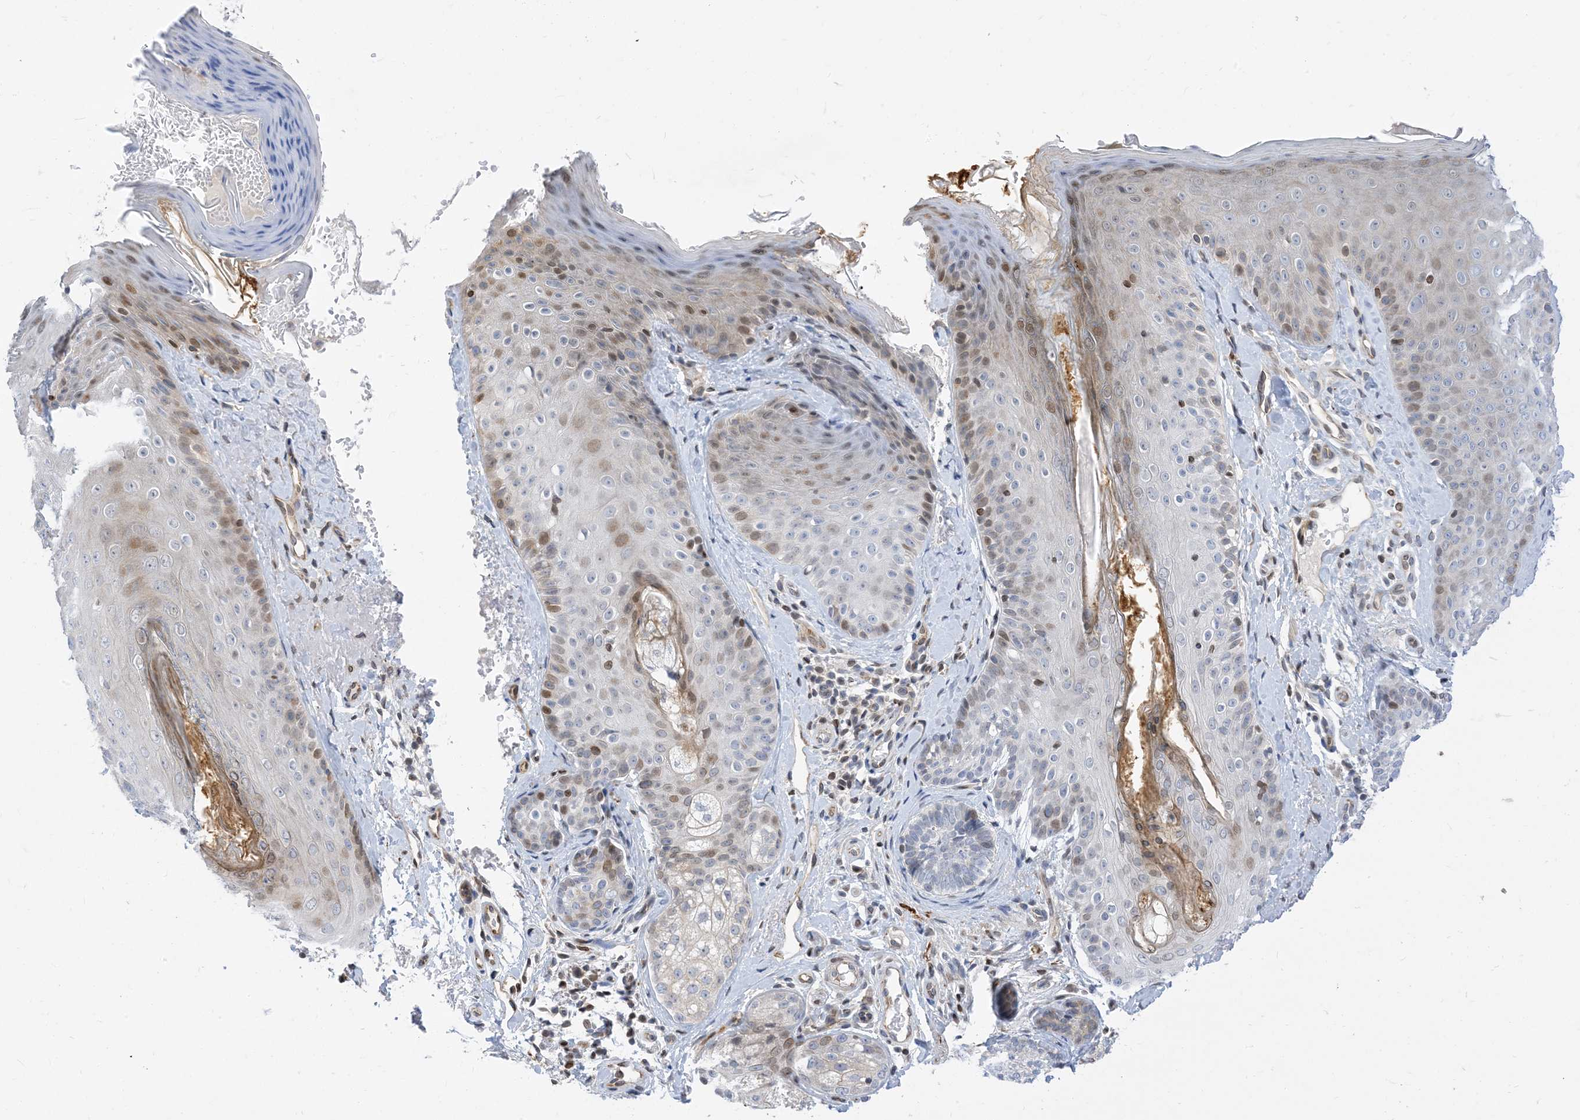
{"staining": {"intensity": "moderate", "quantity": "25%-75%", "location": "cytoplasmic/membranous"}, "tissue": "skin", "cell_type": "Fibroblasts", "image_type": "normal", "snomed": [{"axis": "morphology", "description": "Normal tissue, NOS"}, {"axis": "topography", "description": "Skin"}], "caption": "Immunohistochemical staining of normal skin shows medium levels of moderate cytoplasmic/membranous staining in about 25%-75% of fibroblasts. The staining is performed using DAB brown chromogen to label protein expression. The nuclei are counter-stained blue using hematoxylin.", "gene": "TYSND1", "patient": {"sex": "male", "age": 57}}